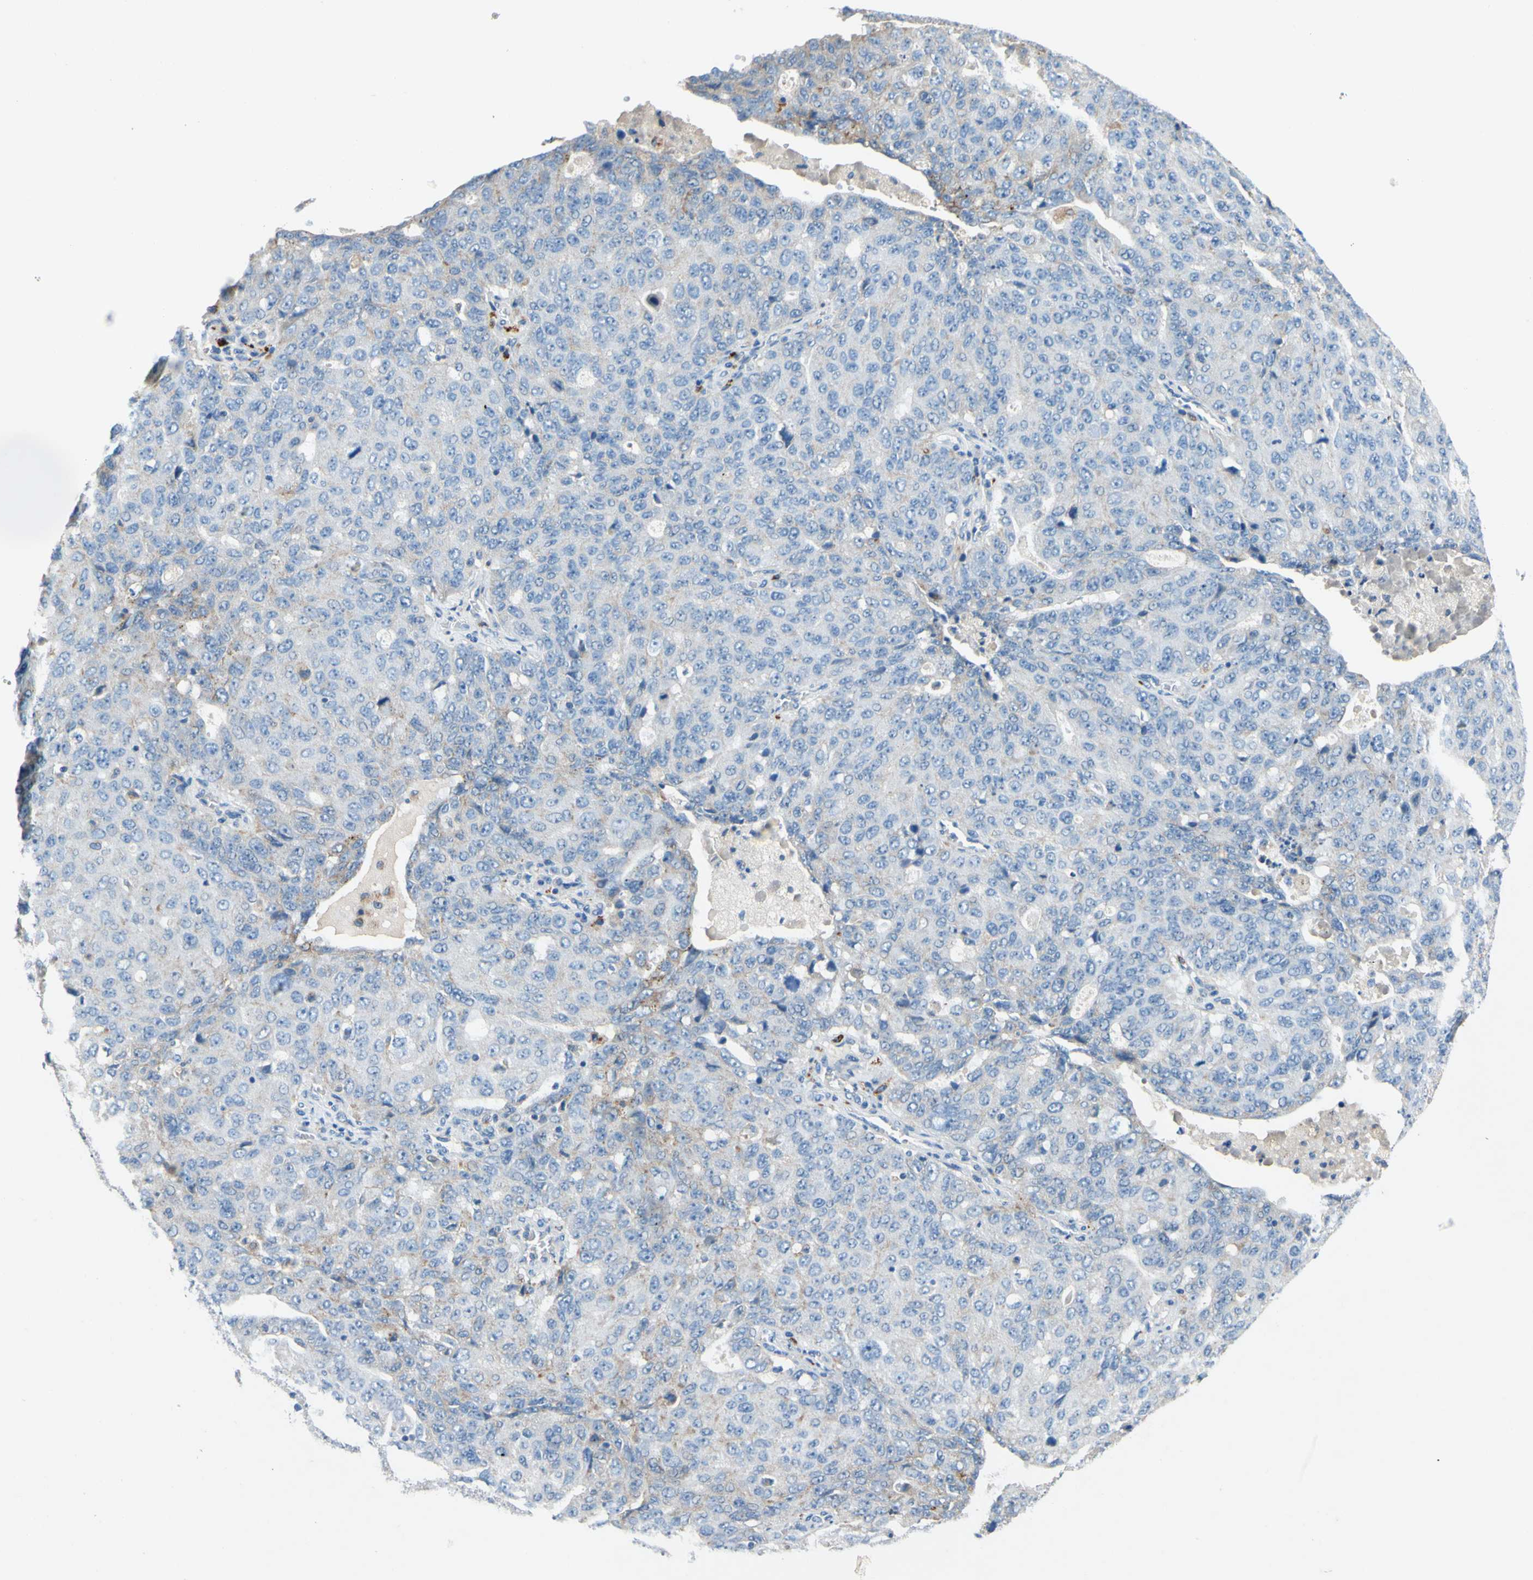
{"staining": {"intensity": "weak", "quantity": "<25%", "location": "cytoplasmic/membranous"}, "tissue": "ovarian cancer", "cell_type": "Tumor cells", "image_type": "cancer", "snomed": [{"axis": "morphology", "description": "Carcinoma, endometroid"}, {"axis": "topography", "description": "Ovary"}], "caption": "Tumor cells show no significant protein expression in ovarian endometroid carcinoma. (DAB IHC visualized using brightfield microscopy, high magnification).", "gene": "CDH10", "patient": {"sex": "female", "age": 62}}